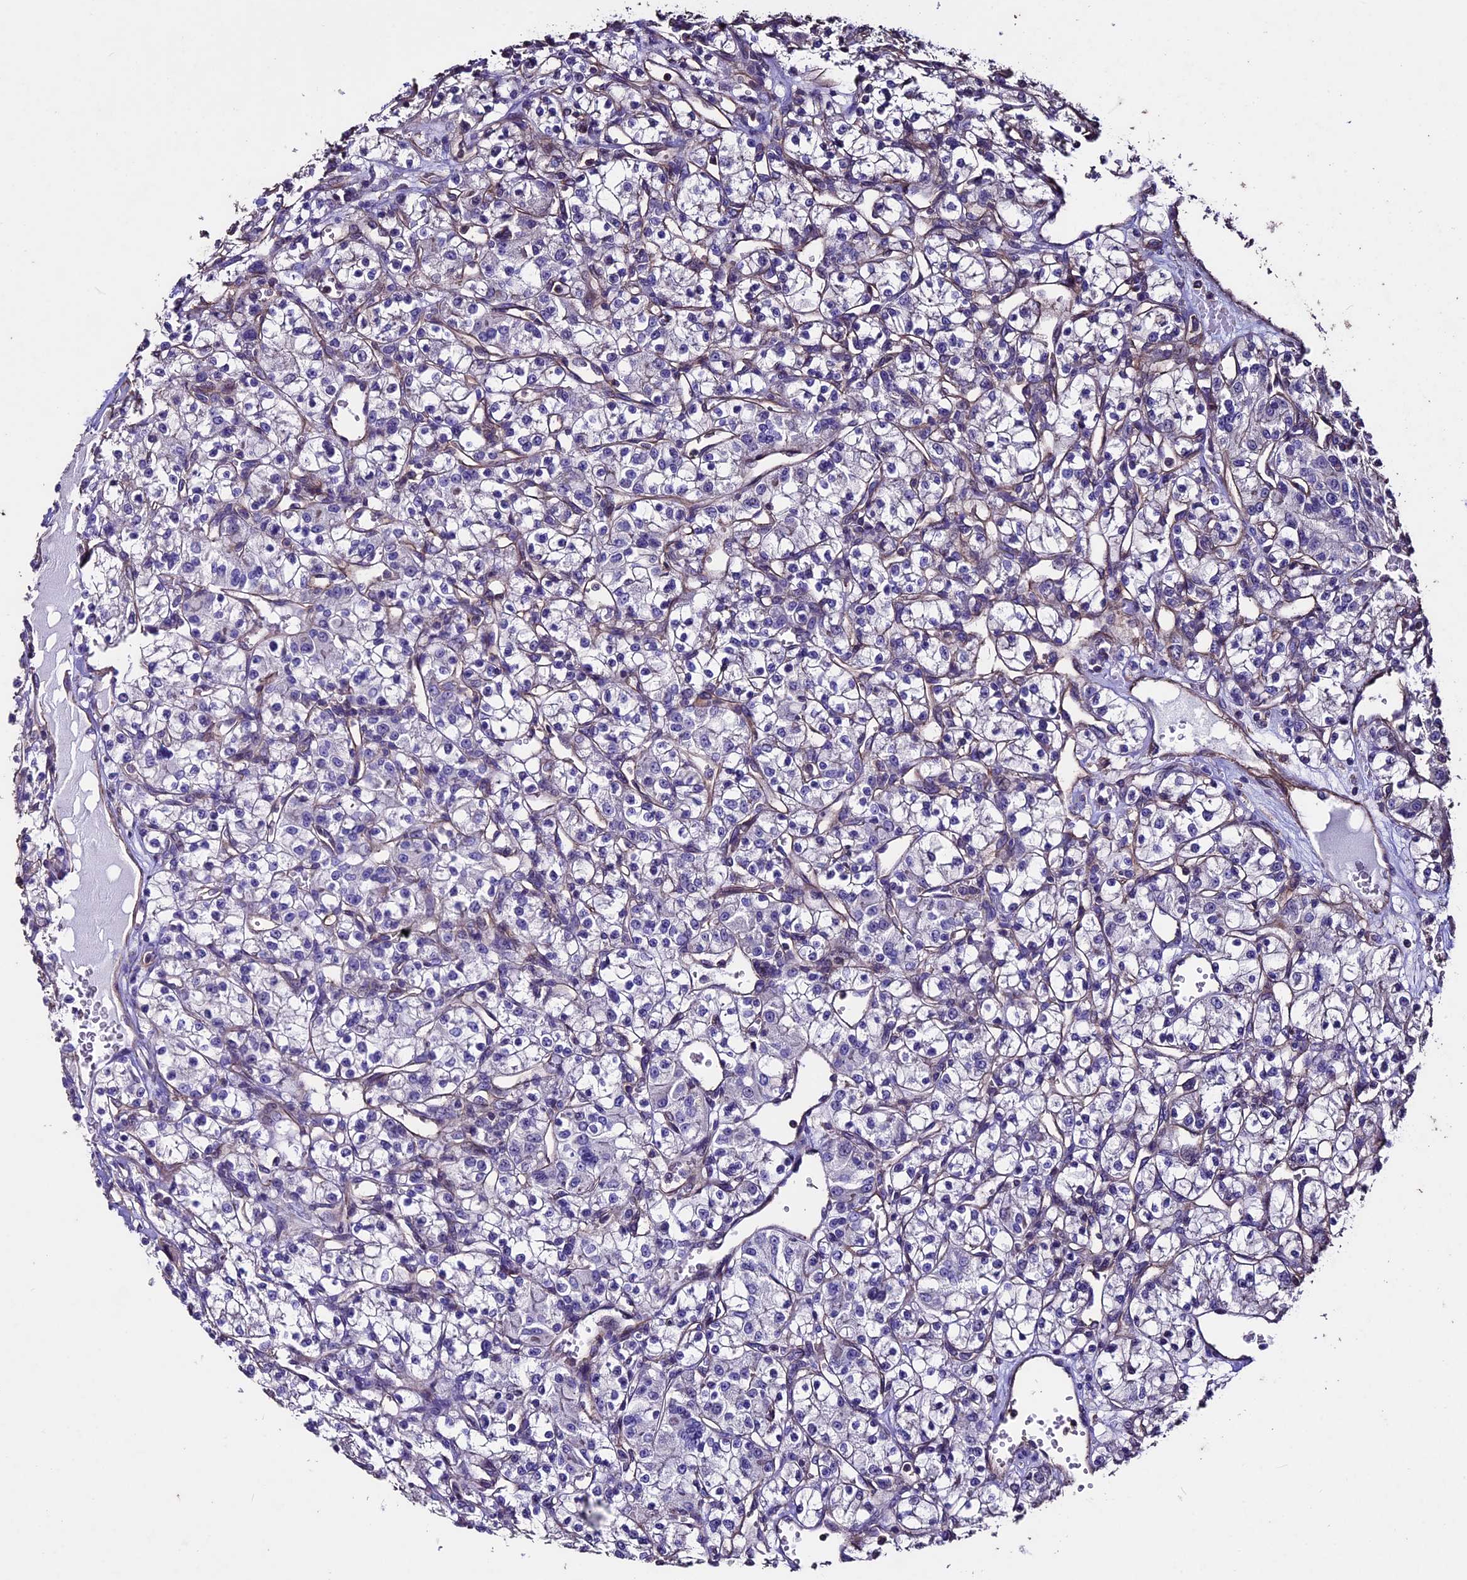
{"staining": {"intensity": "negative", "quantity": "none", "location": "none"}, "tissue": "renal cancer", "cell_type": "Tumor cells", "image_type": "cancer", "snomed": [{"axis": "morphology", "description": "Adenocarcinoma, NOS"}, {"axis": "topography", "description": "Kidney"}], "caption": "The immunohistochemistry histopathology image has no significant expression in tumor cells of adenocarcinoma (renal) tissue. The staining is performed using DAB brown chromogen with nuclei counter-stained in using hematoxylin.", "gene": "USB1", "patient": {"sex": "female", "age": 59}}